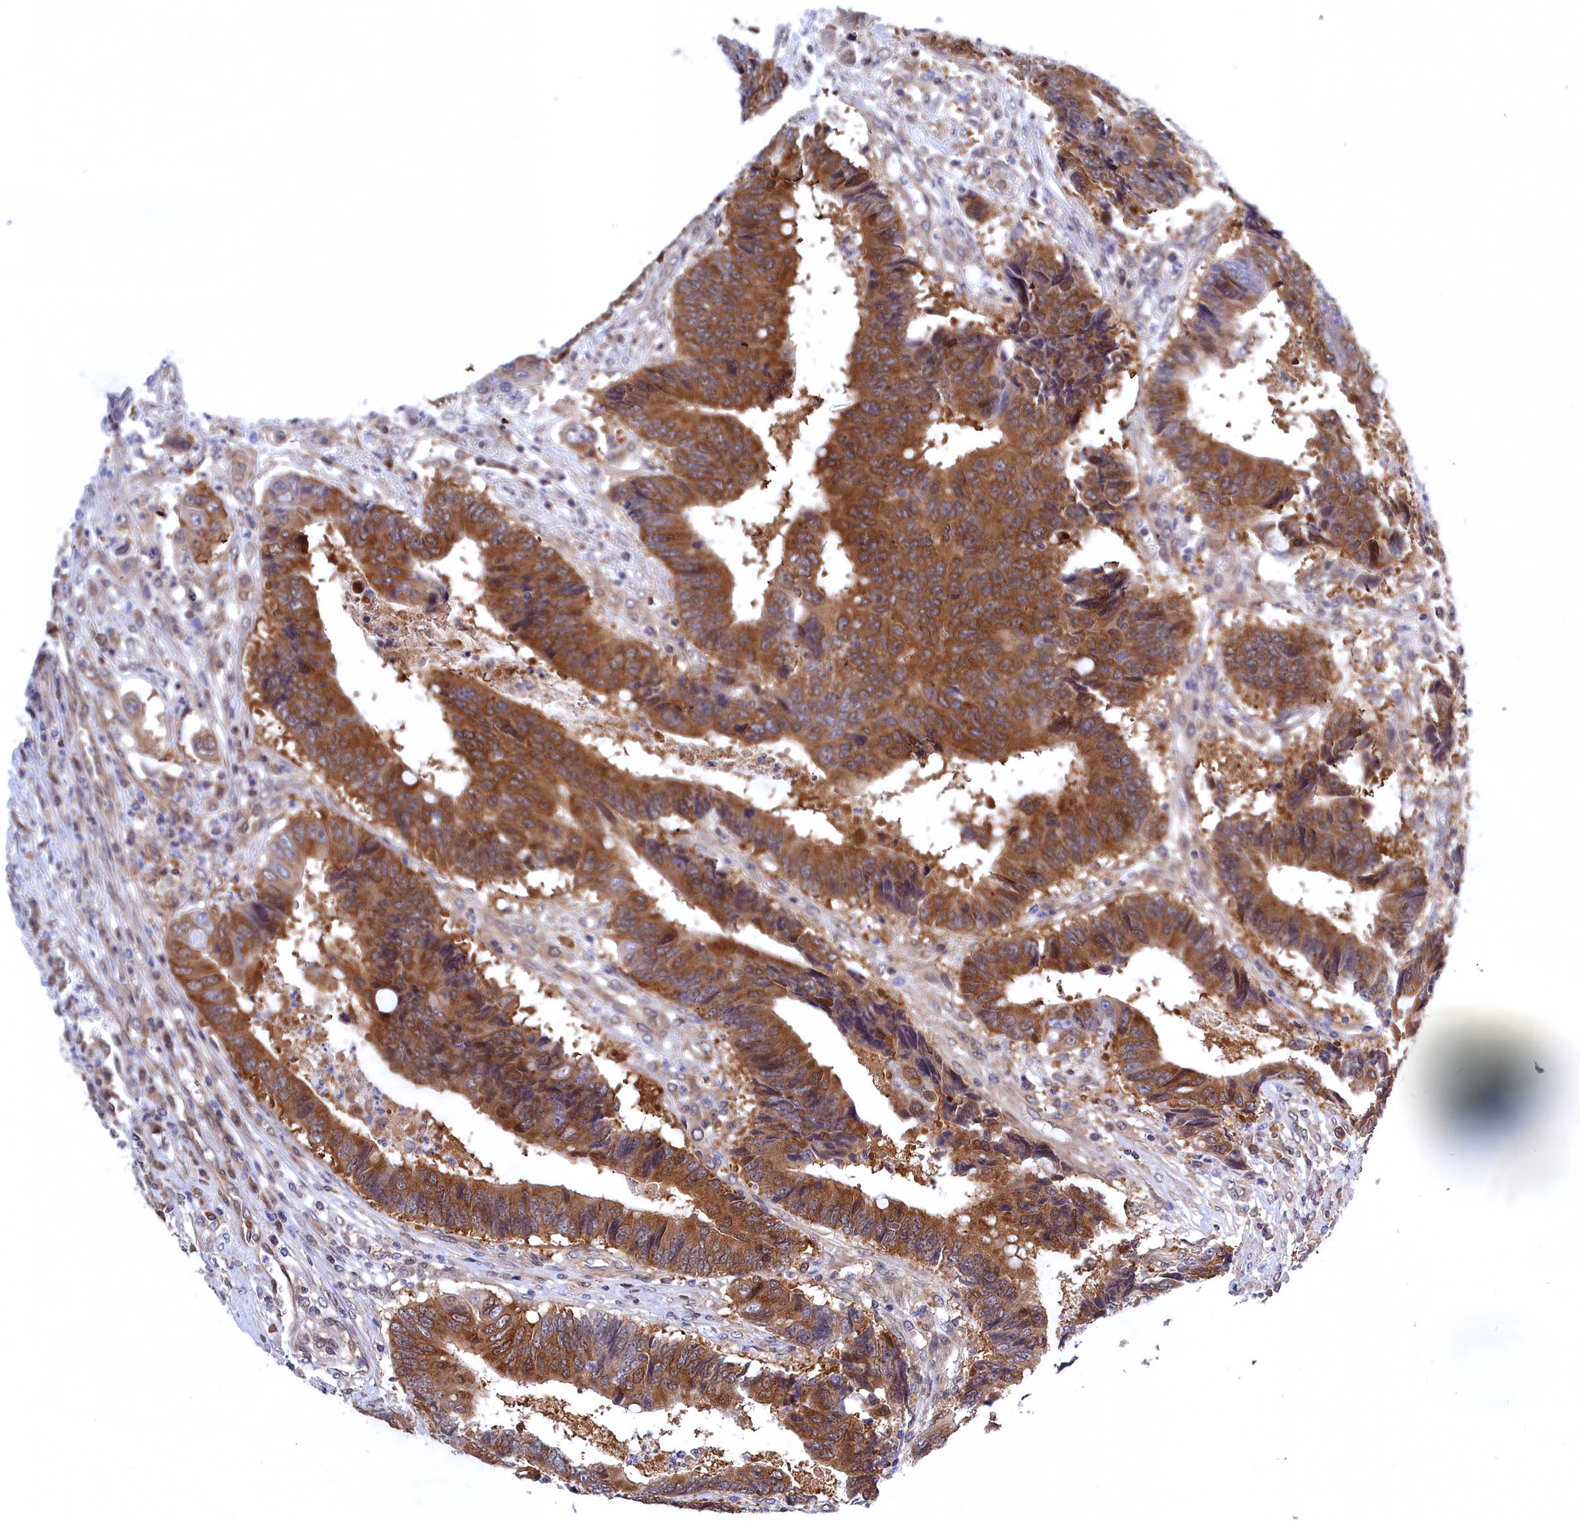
{"staining": {"intensity": "moderate", "quantity": ">75%", "location": "cytoplasmic/membranous"}, "tissue": "colorectal cancer", "cell_type": "Tumor cells", "image_type": "cancer", "snomed": [{"axis": "morphology", "description": "Adenocarcinoma, NOS"}, {"axis": "topography", "description": "Rectum"}], "caption": "Brown immunohistochemical staining in human adenocarcinoma (colorectal) displays moderate cytoplasmic/membranous staining in about >75% of tumor cells.", "gene": "NAA10", "patient": {"sex": "male", "age": 84}}